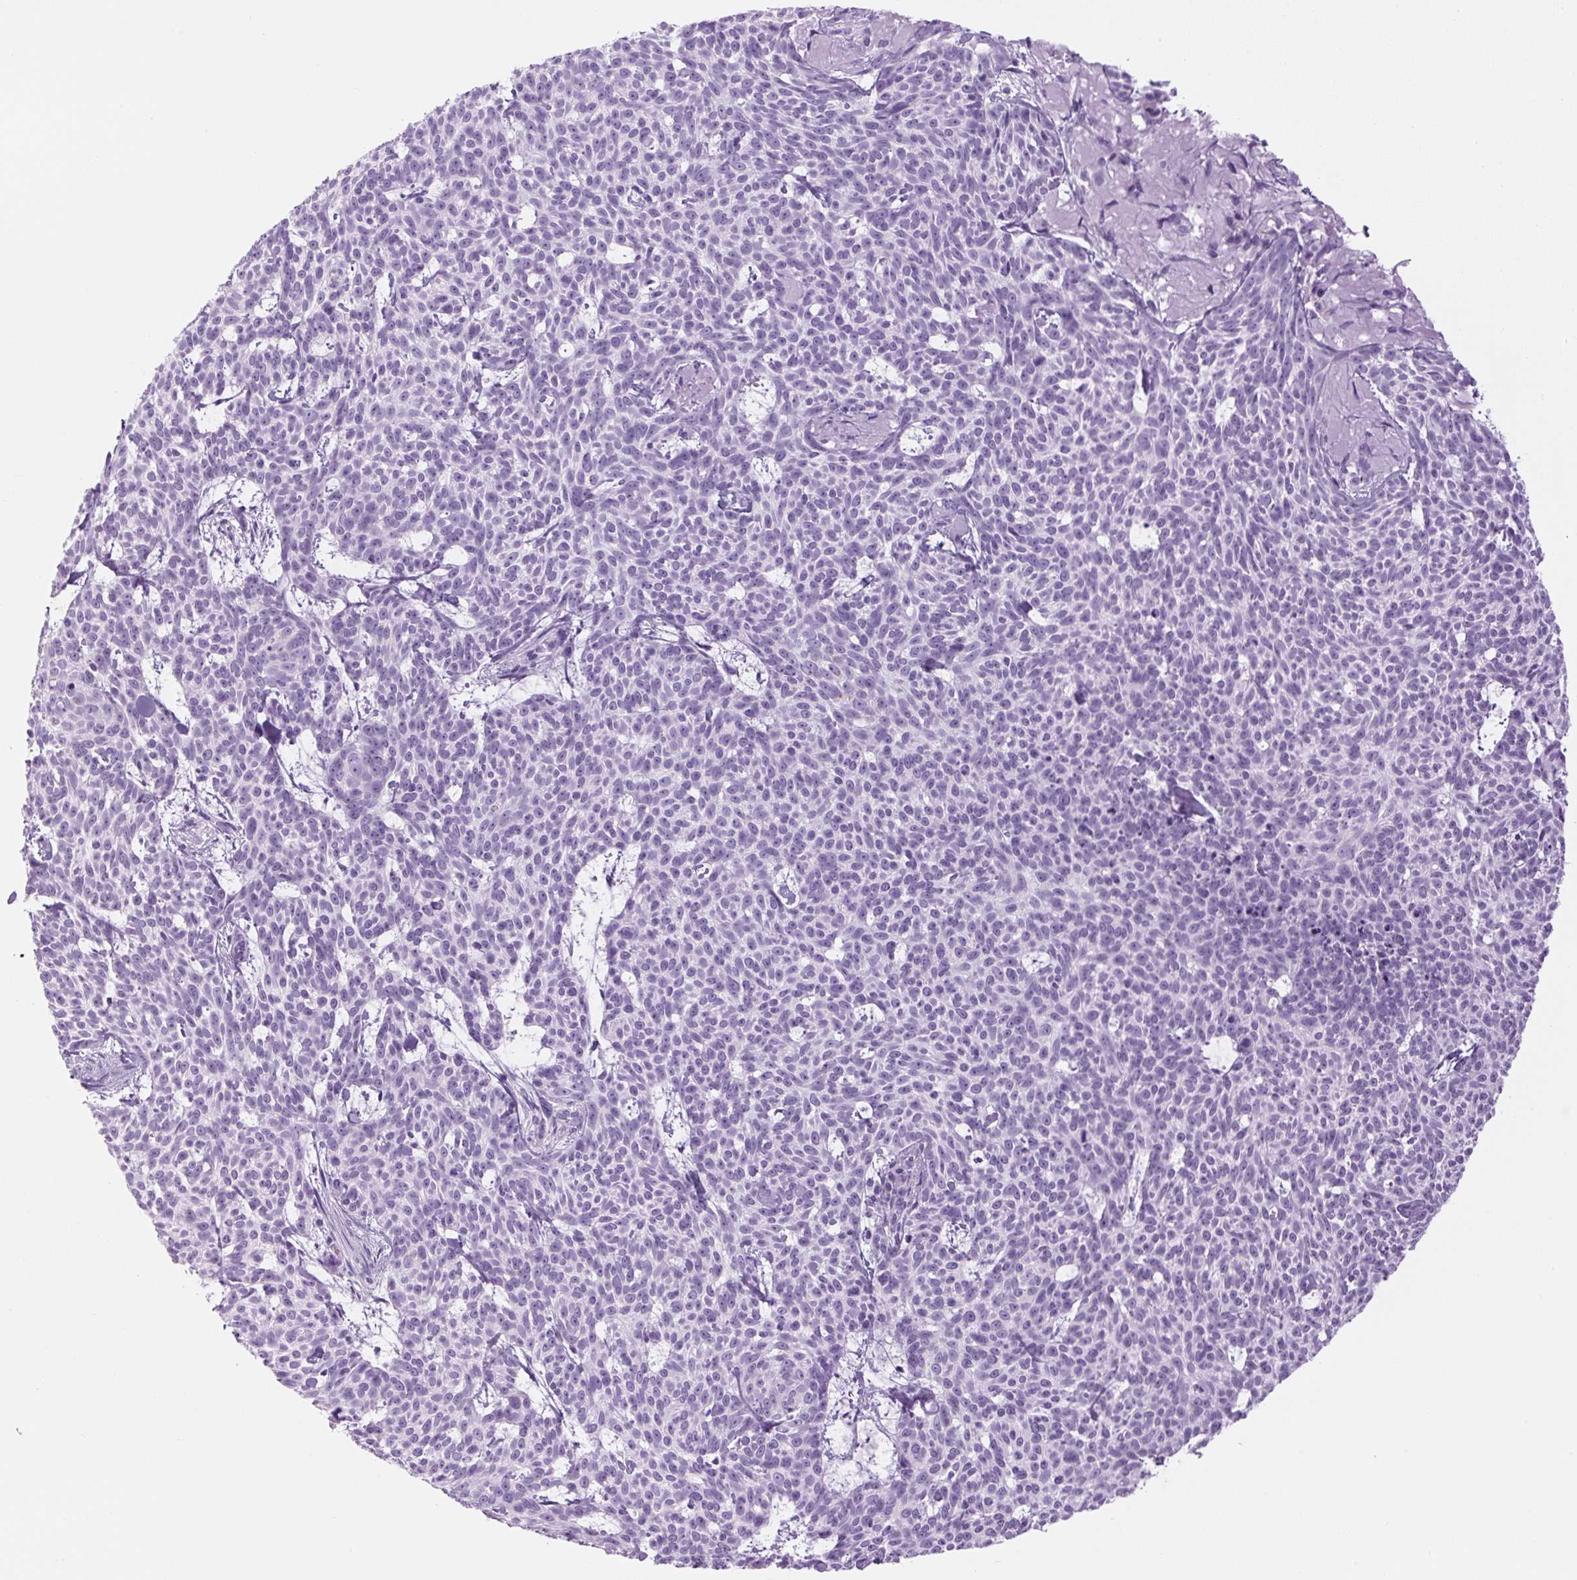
{"staining": {"intensity": "negative", "quantity": "none", "location": "none"}, "tissue": "skin cancer", "cell_type": "Tumor cells", "image_type": "cancer", "snomed": [{"axis": "morphology", "description": "Basal cell carcinoma"}, {"axis": "topography", "description": "Skin"}], "caption": "Immunohistochemistry of human skin basal cell carcinoma exhibits no expression in tumor cells.", "gene": "RSPO4", "patient": {"sex": "female", "age": 93}}